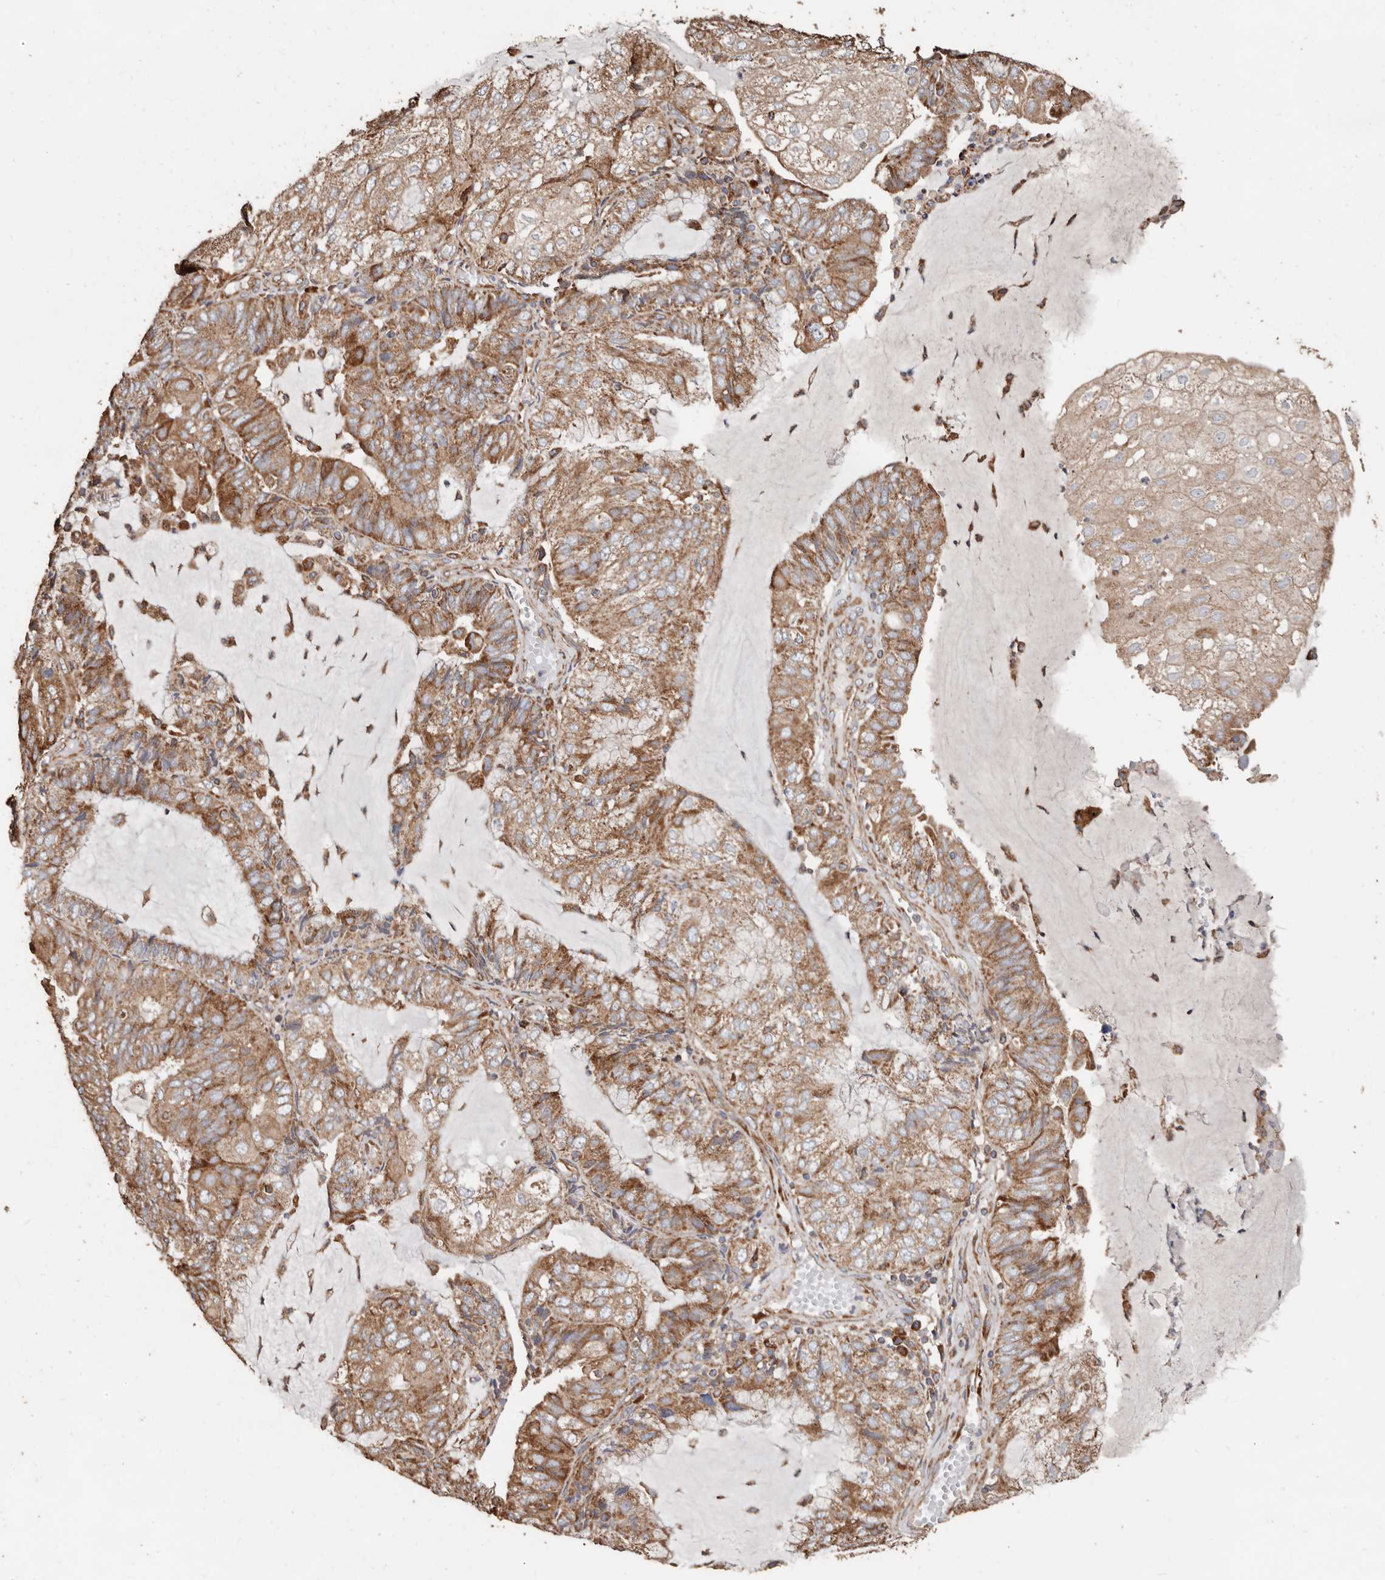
{"staining": {"intensity": "moderate", "quantity": ">75%", "location": "cytoplasmic/membranous"}, "tissue": "endometrial cancer", "cell_type": "Tumor cells", "image_type": "cancer", "snomed": [{"axis": "morphology", "description": "Adenocarcinoma, NOS"}, {"axis": "topography", "description": "Endometrium"}], "caption": "Endometrial adenocarcinoma stained with DAB immunohistochemistry (IHC) exhibits medium levels of moderate cytoplasmic/membranous staining in approximately >75% of tumor cells. (Stains: DAB (3,3'-diaminobenzidine) in brown, nuclei in blue, Microscopy: brightfield microscopy at high magnification).", "gene": "OSGIN2", "patient": {"sex": "female", "age": 81}}